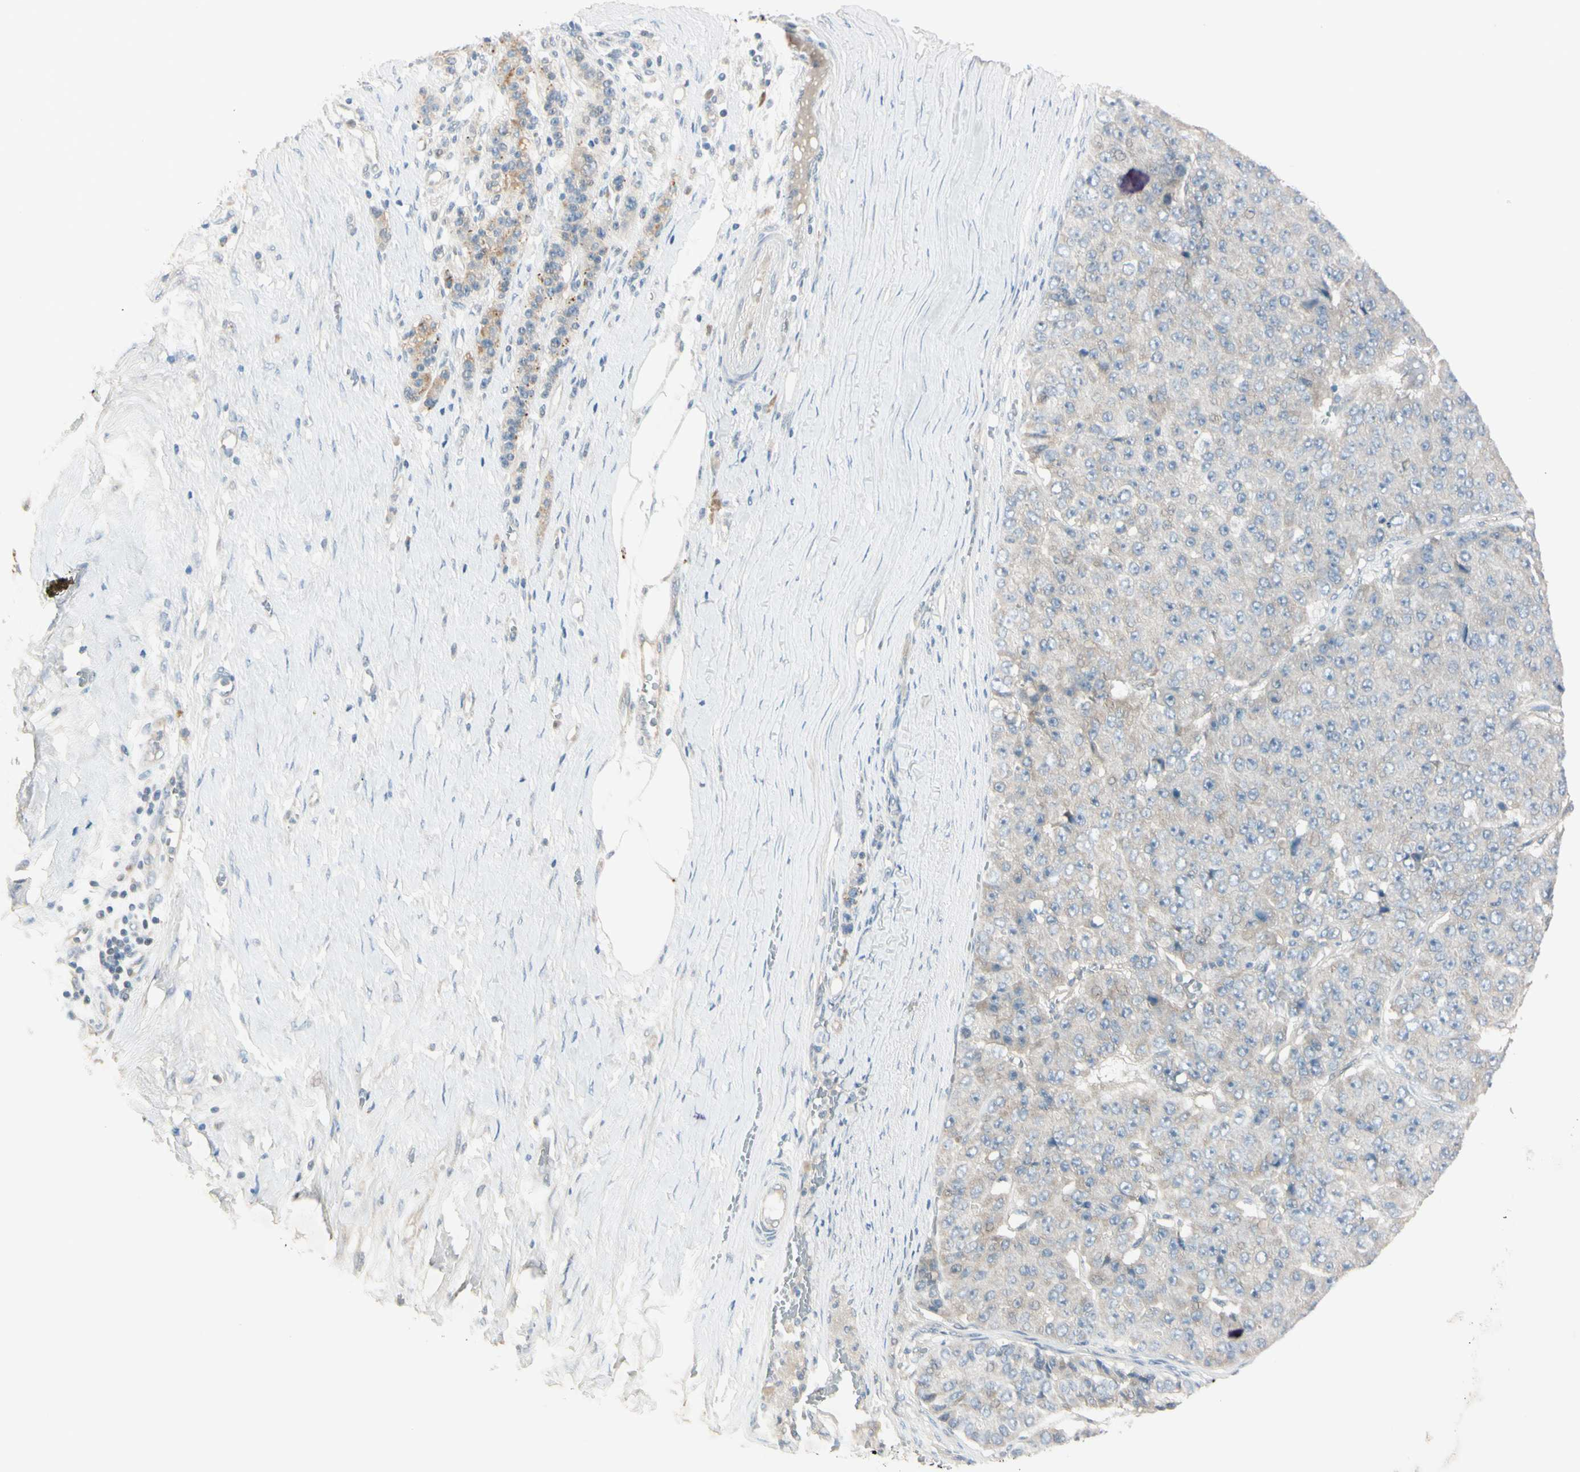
{"staining": {"intensity": "negative", "quantity": "none", "location": "none"}, "tissue": "pancreatic cancer", "cell_type": "Tumor cells", "image_type": "cancer", "snomed": [{"axis": "morphology", "description": "Adenocarcinoma, NOS"}, {"axis": "topography", "description": "Pancreas"}], "caption": "Tumor cells are negative for brown protein staining in pancreatic cancer (adenocarcinoma).", "gene": "AATK", "patient": {"sex": "male", "age": 50}}